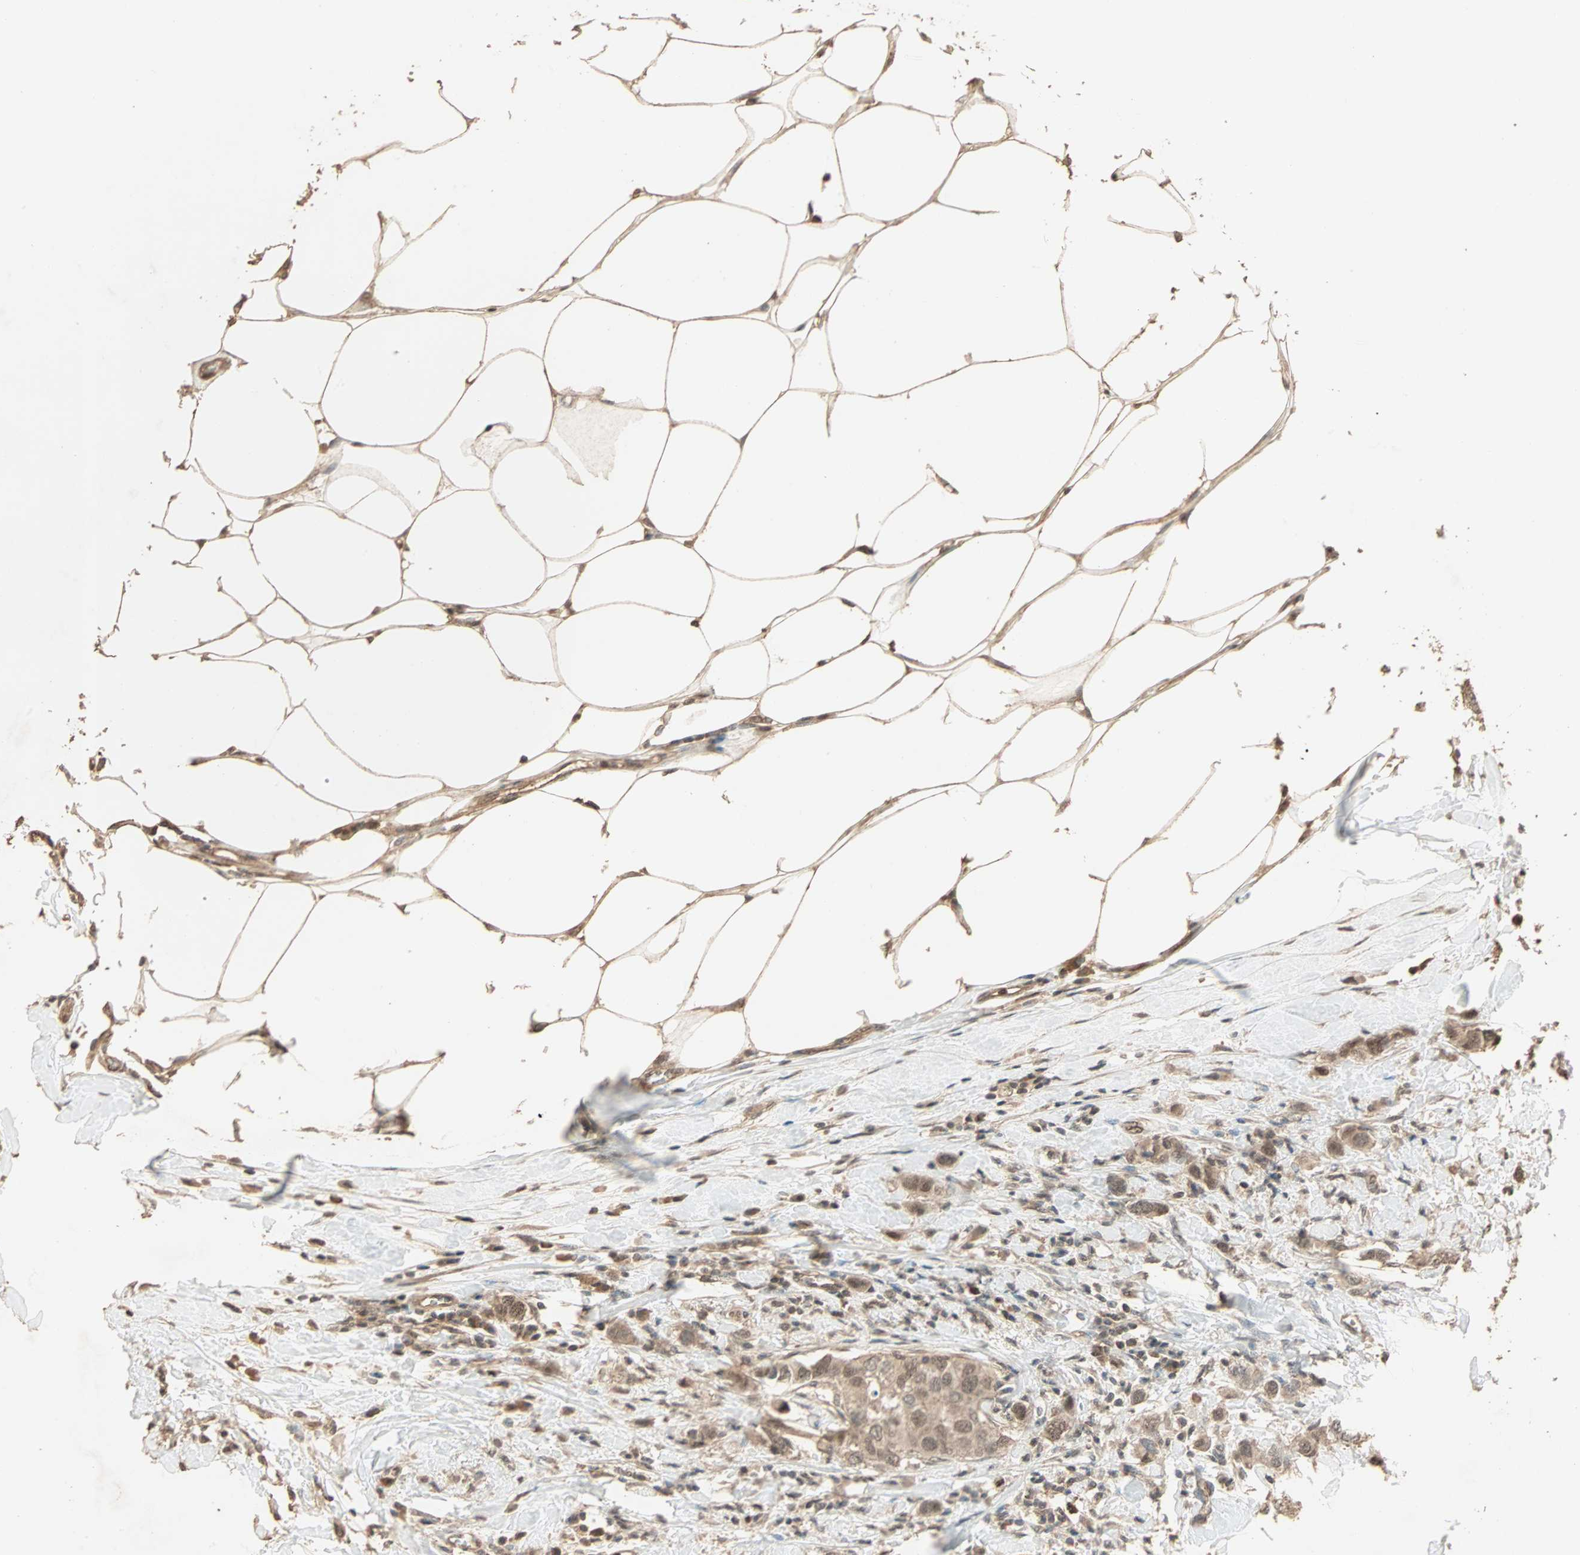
{"staining": {"intensity": "moderate", "quantity": ">75%", "location": "cytoplasmic/membranous,nuclear"}, "tissue": "breast cancer", "cell_type": "Tumor cells", "image_type": "cancer", "snomed": [{"axis": "morphology", "description": "Duct carcinoma"}, {"axis": "topography", "description": "Breast"}], "caption": "Tumor cells demonstrate moderate cytoplasmic/membranous and nuclear positivity in about >75% of cells in breast cancer. The staining was performed using DAB (3,3'-diaminobenzidine) to visualize the protein expression in brown, while the nuclei were stained in blue with hematoxylin (Magnification: 20x).", "gene": "ZBTB33", "patient": {"sex": "female", "age": 50}}